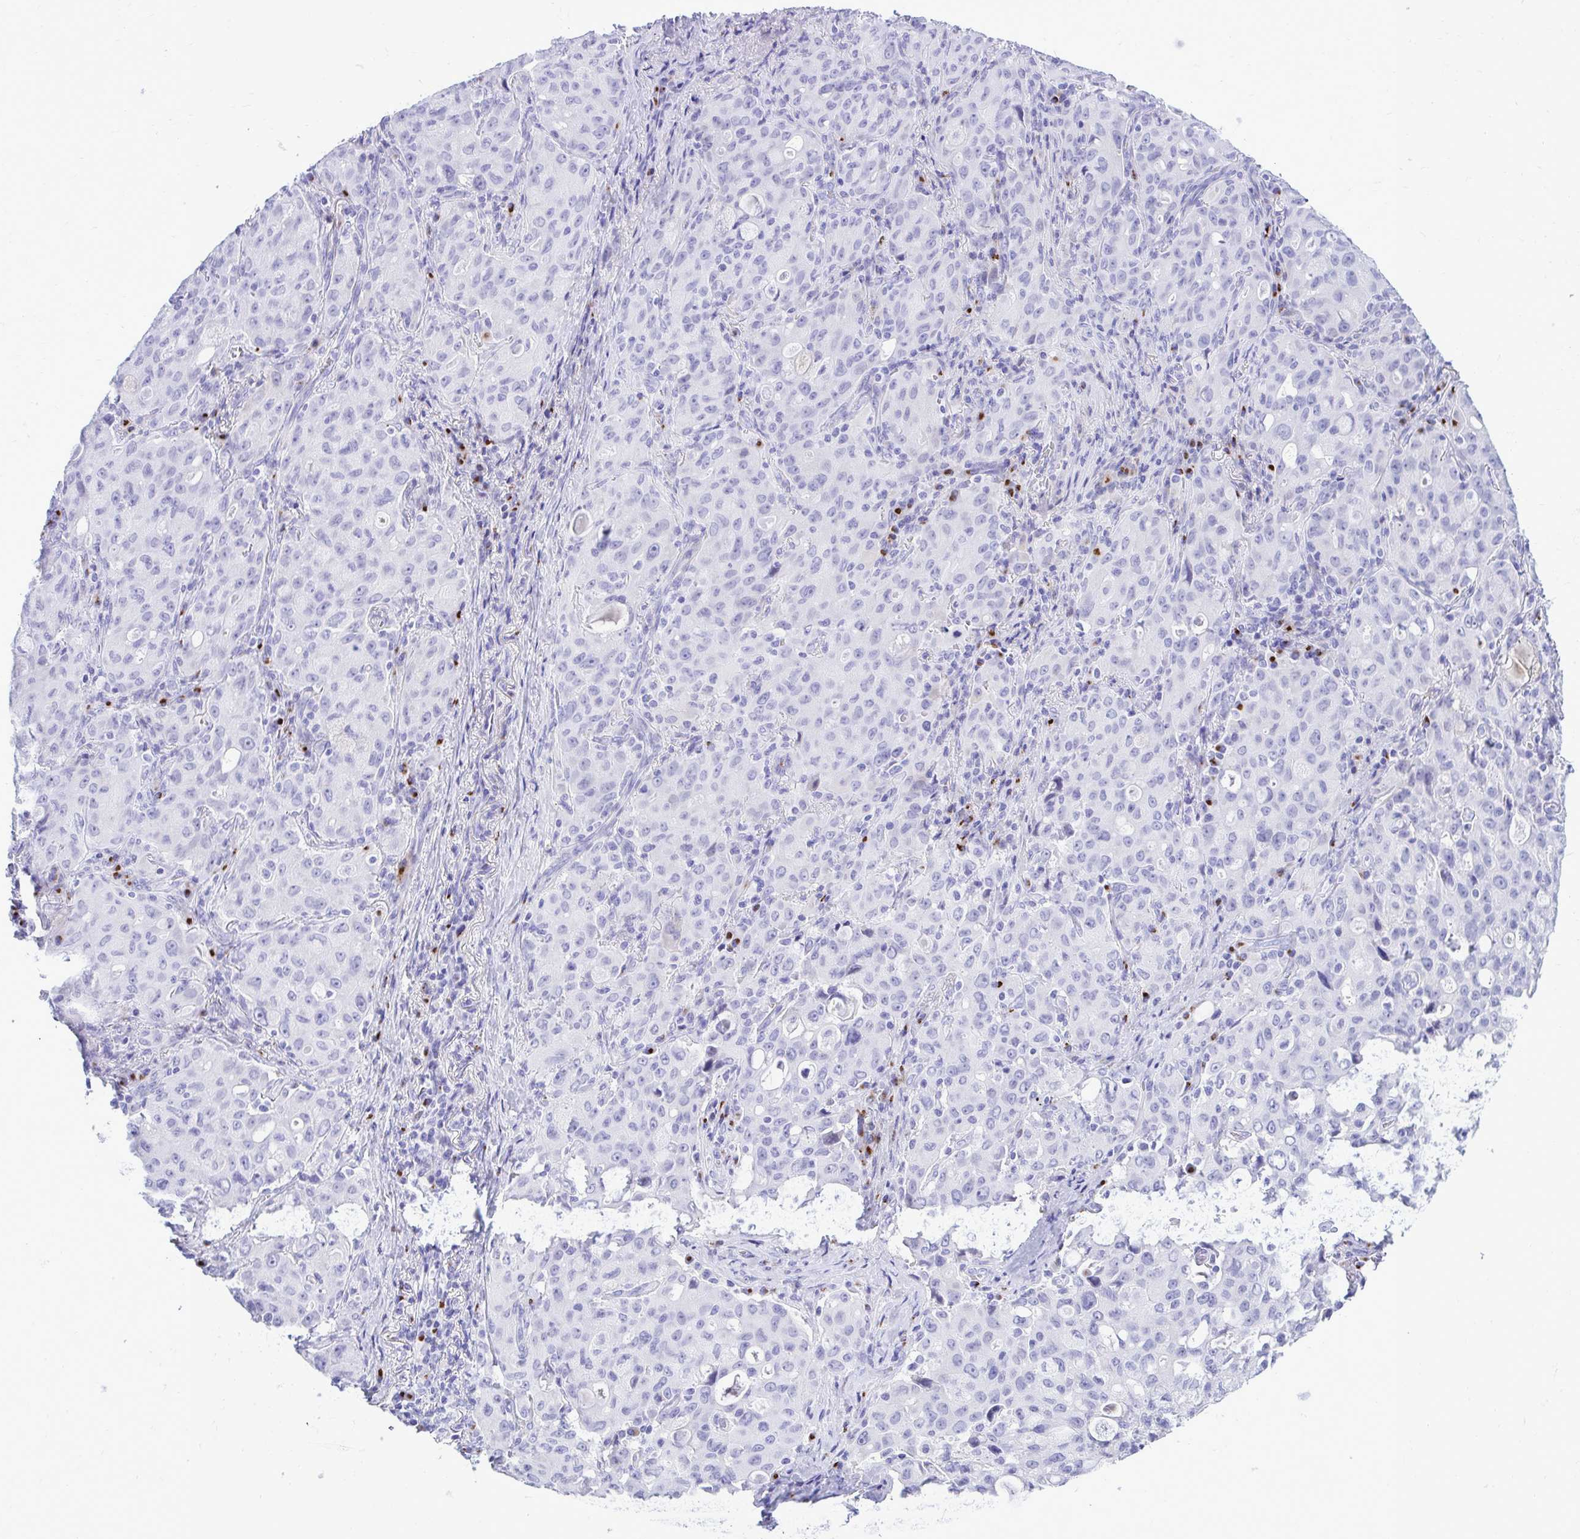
{"staining": {"intensity": "negative", "quantity": "none", "location": "none"}, "tissue": "lung cancer", "cell_type": "Tumor cells", "image_type": "cancer", "snomed": [{"axis": "morphology", "description": "Adenocarcinoma, NOS"}, {"axis": "topography", "description": "Lung"}], "caption": "This is an immunohistochemistry image of lung cancer (adenocarcinoma). There is no positivity in tumor cells.", "gene": "ANKDD1B", "patient": {"sex": "female", "age": 44}}